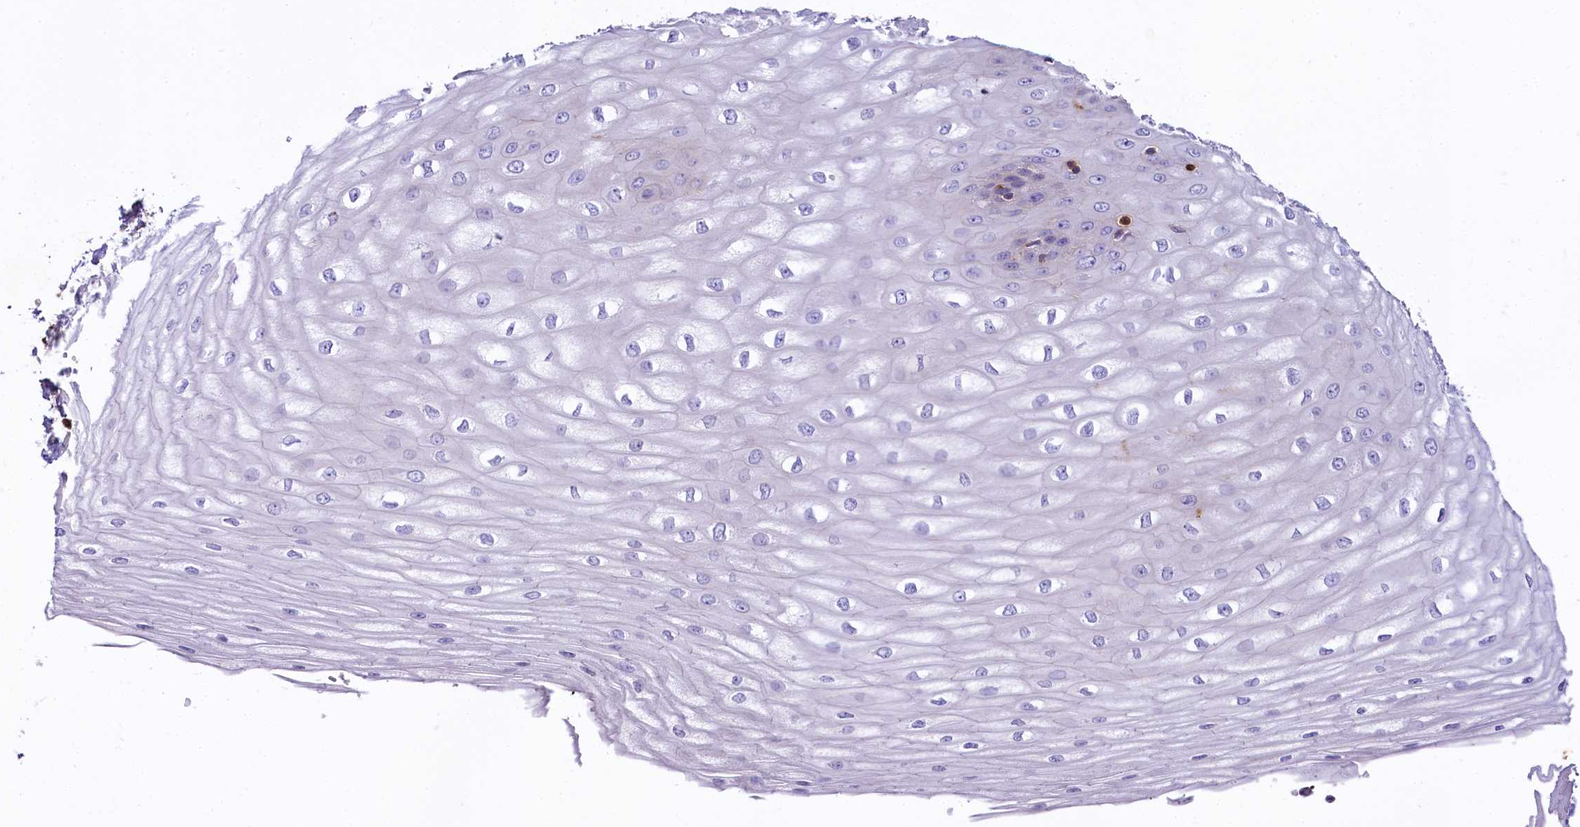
{"staining": {"intensity": "negative", "quantity": "none", "location": "none"}, "tissue": "esophagus", "cell_type": "Squamous epithelial cells", "image_type": "normal", "snomed": [{"axis": "morphology", "description": "Normal tissue, NOS"}, {"axis": "topography", "description": "Esophagus"}], "caption": "Squamous epithelial cells show no significant expression in normal esophagus.", "gene": "FCHSD2", "patient": {"sex": "male", "age": 60}}